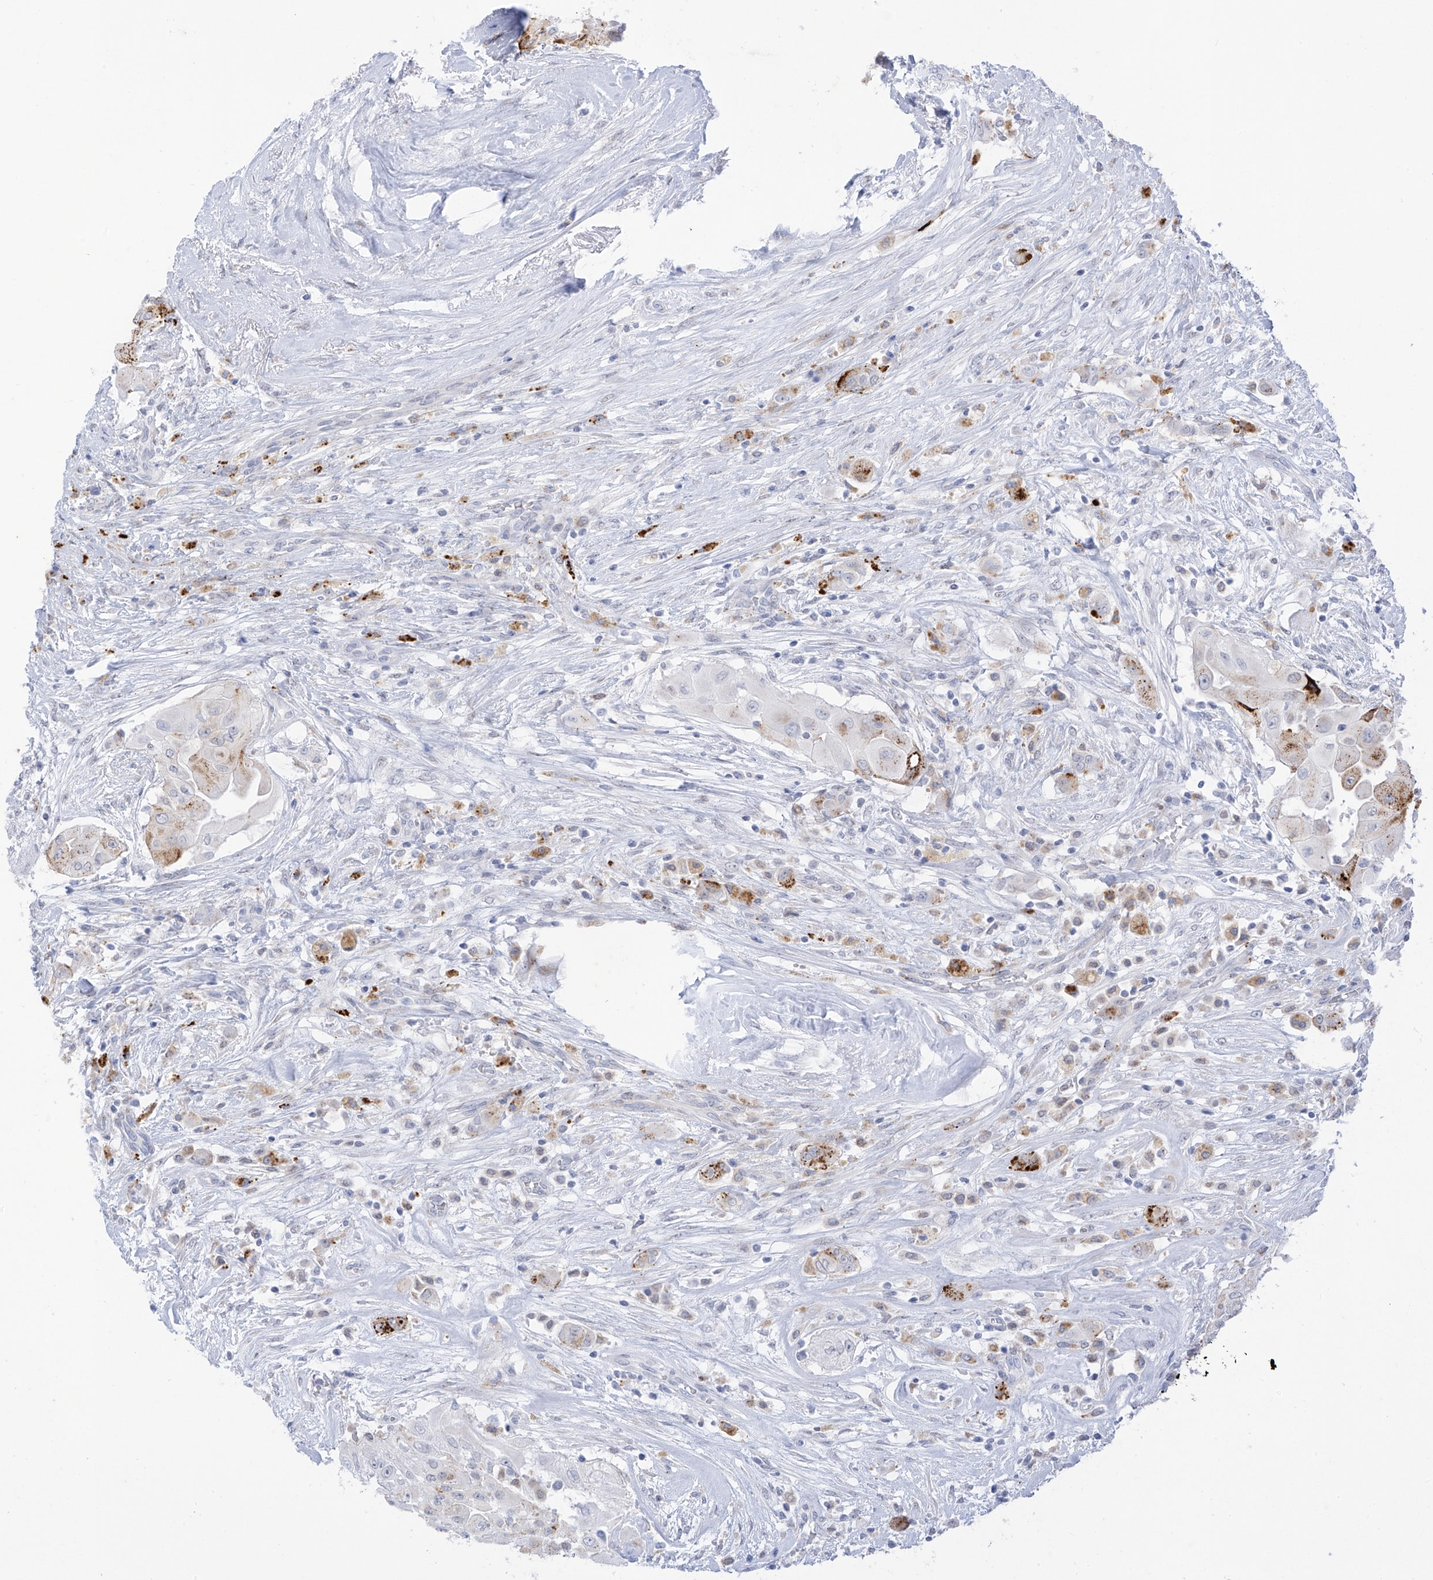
{"staining": {"intensity": "strong", "quantity": "<25%", "location": "cytoplasmic/membranous"}, "tissue": "thyroid cancer", "cell_type": "Tumor cells", "image_type": "cancer", "snomed": [{"axis": "morphology", "description": "Papillary adenocarcinoma, NOS"}, {"axis": "topography", "description": "Thyroid gland"}], "caption": "Human thyroid cancer (papillary adenocarcinoma) stained with a protein marker demonstrates strong staining in tumor cells.", "gene": "PSPH", "patient": {"sex": "female", "age": 59}}